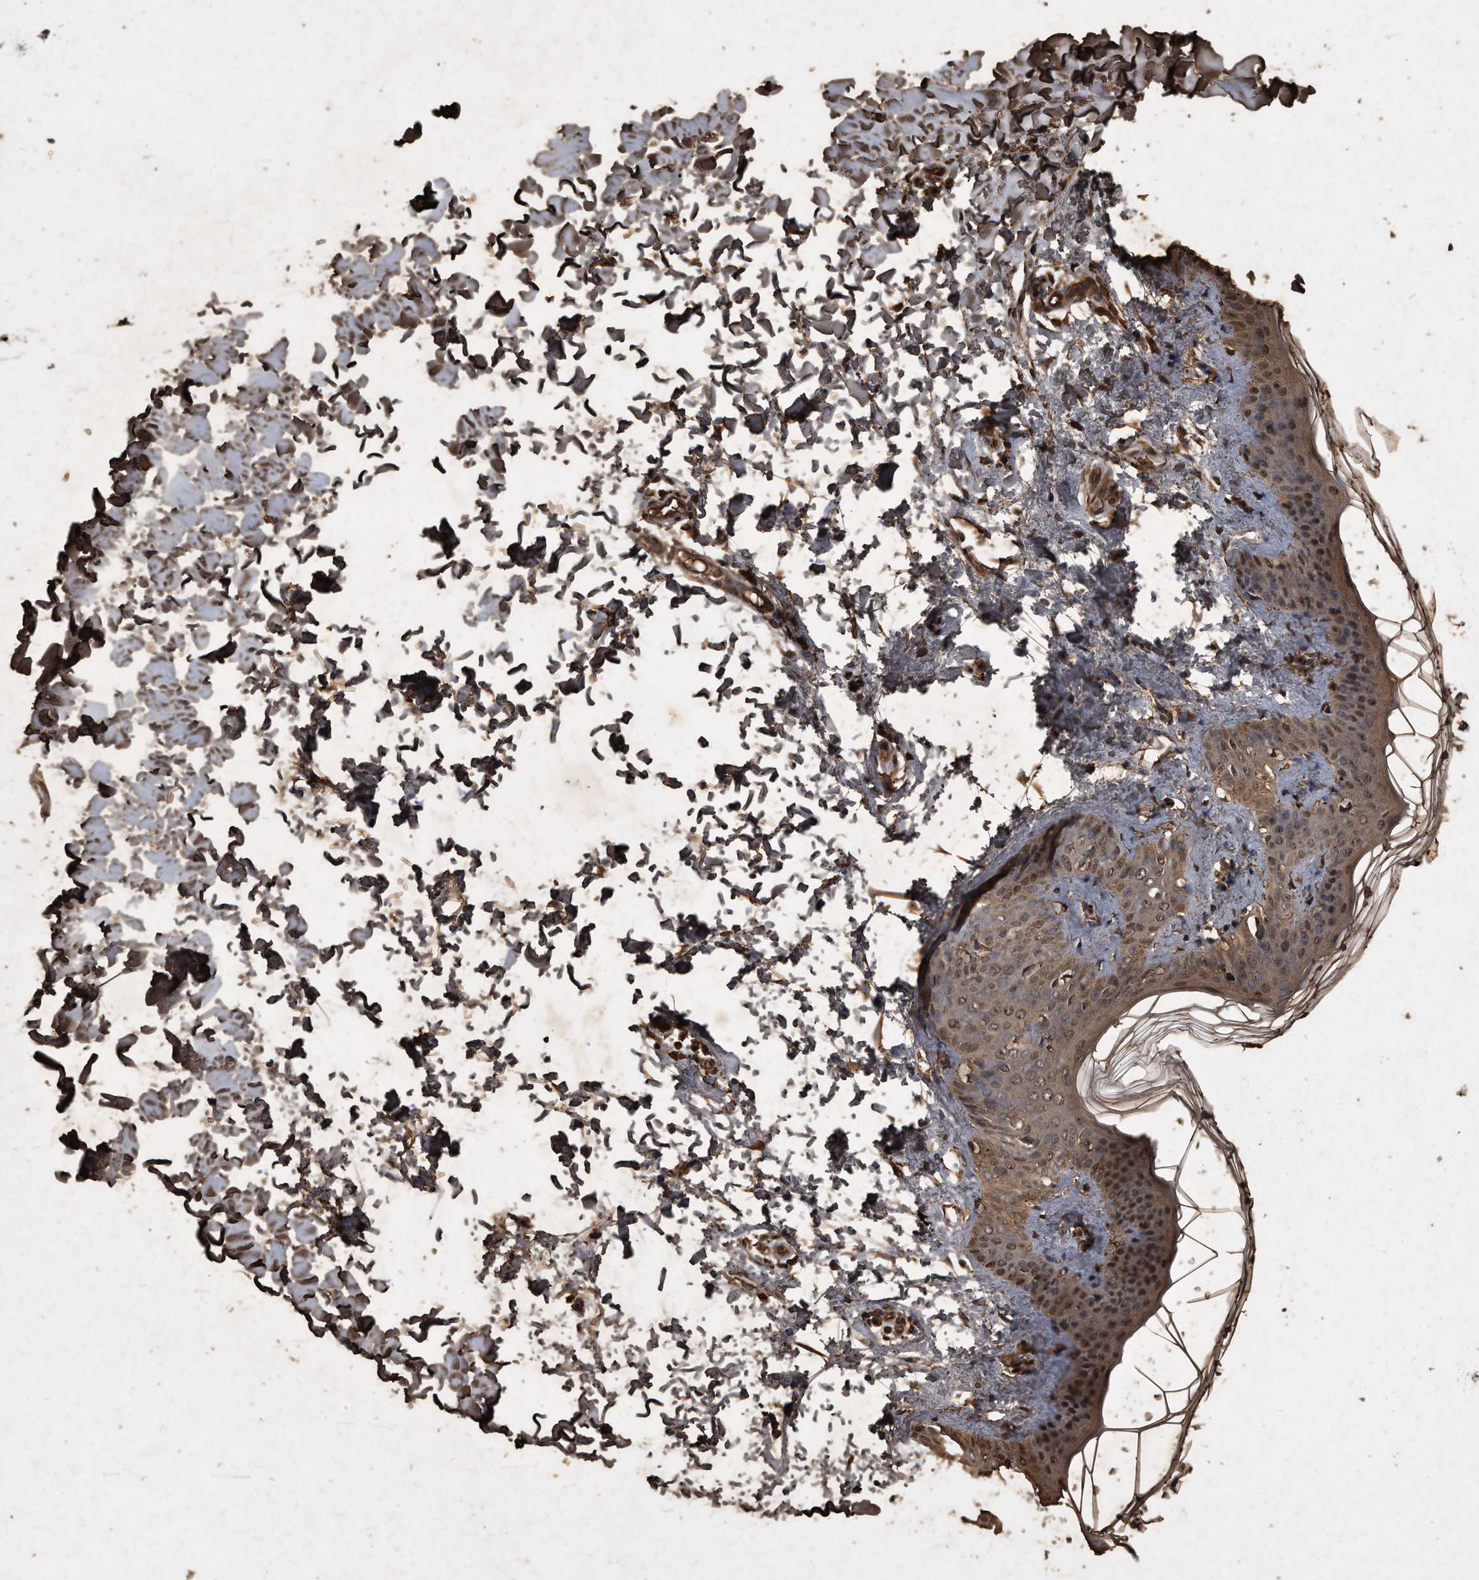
{"staining": {"intensity": "moderate", "quantity": ">75%", "location": "cytoplasmic/membranous,nuclear"}, "tissue": "skin", "cell_type": "Fibroblasts", "image_type": "normal", "snomed": [{"axis": "morphology", "description": "Normal tissue, NOS"}, {"axis": "topography", "description": "Skin"}], "caption": "Protein expression analysis of normal human skin reveals moderate cytoplasmic/membranous,nuclear positivity in about >75% of fibroblasts. (IHC, brightfield microscopy, high magnification).", "gene": "CFLAR", "patient": {"sex": "female", "age": 17}}